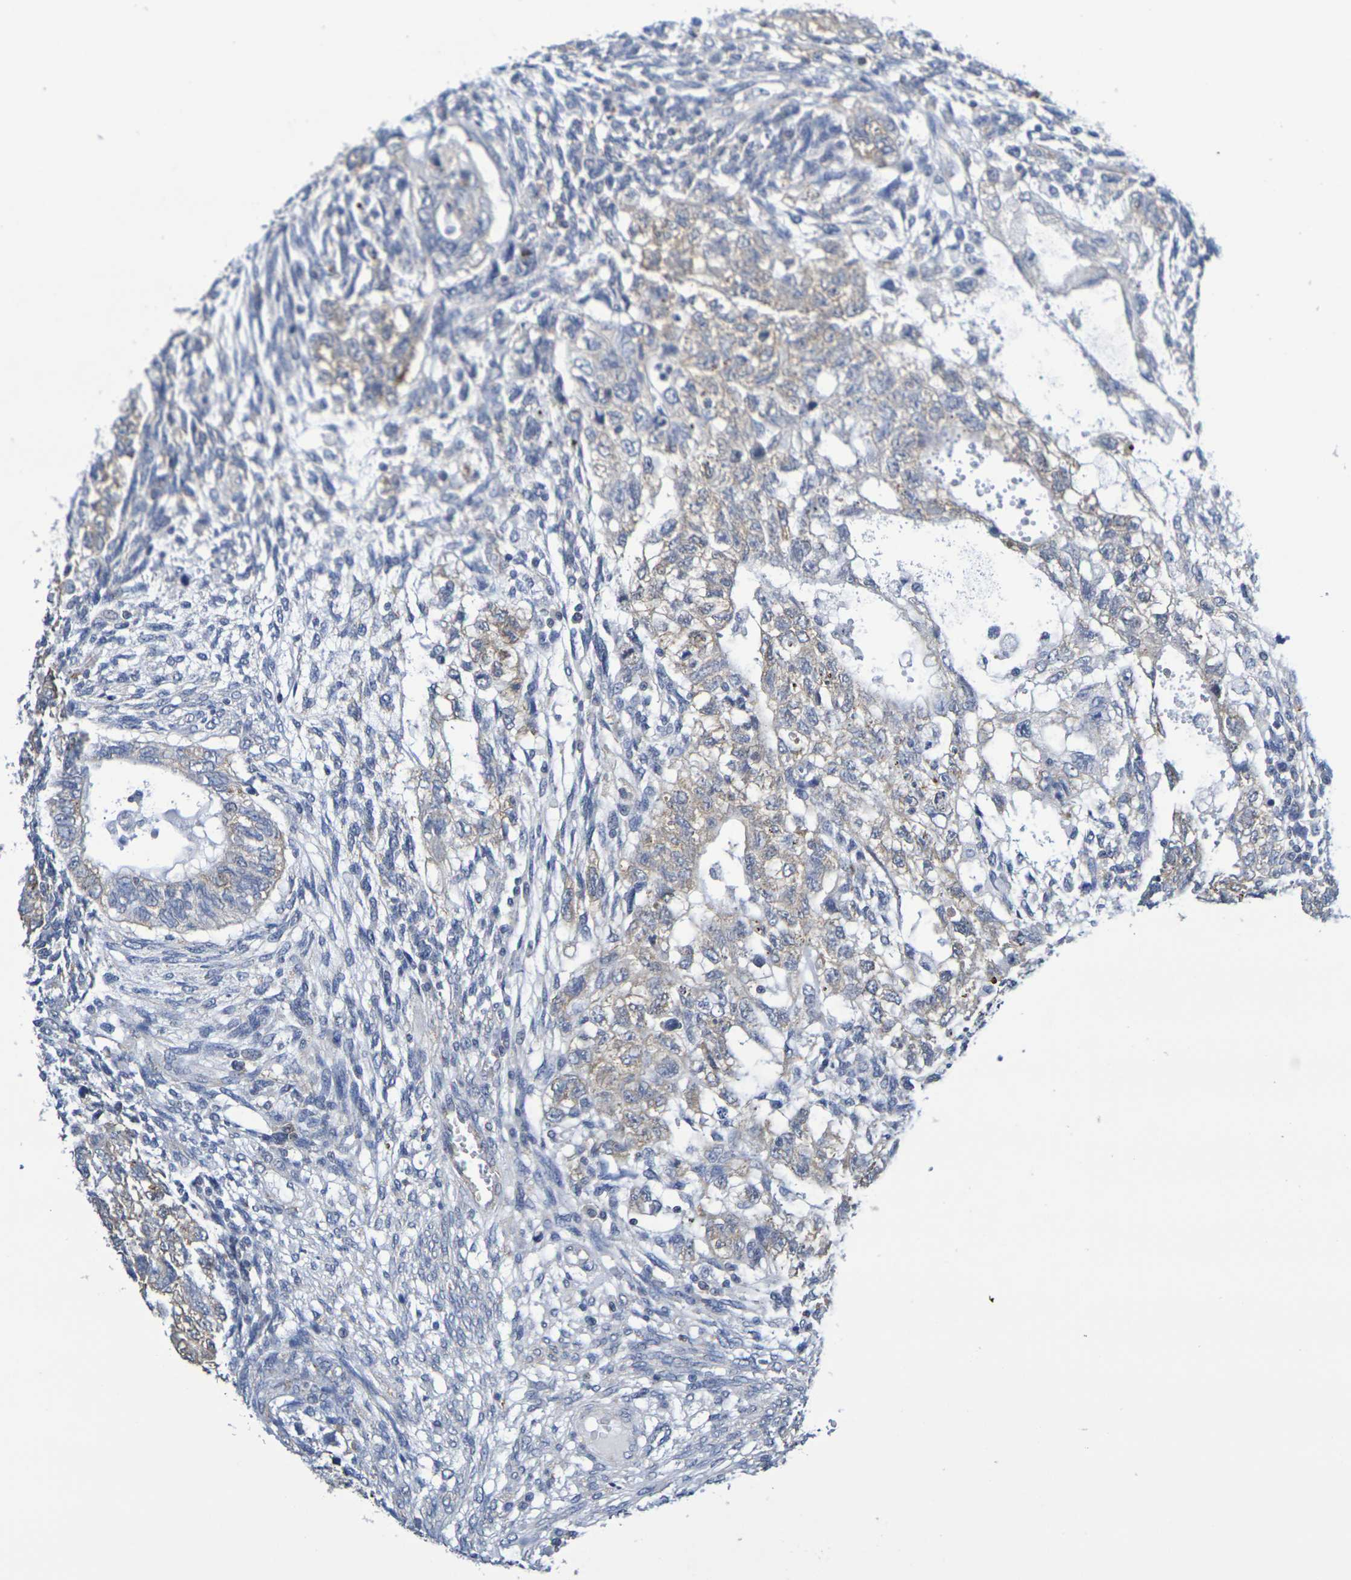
{"staining": {"intensity": "moderate", "quantity": ">75%", "location": "cytoplasmic/membranous"}, "tissue": "testis cancer", "cell_type": "Tumor cells", "image_type": "cancer", "snomed": [{"axis": "morphology", "description": "Normal tissue, NOS"}, {"axis": "morphology", "description": "Carcinoma, Embryonal, NOS"}, {"axis": "topography", "description": "Testis"}], "caption": "Immunohistochemistry (IHC) histopathology image of neoplastic tissue: embryonal carcinoma (testis) stained using immunohistochemistry (IHC) displays medium levels of moderate protein expression localized specifically in the cytoplasmic/membranous of tumor cells, appearing as a cytoplasmic/membranous brown color.", "gene": "CHRNB1", "patient": {"sex": "male", "age": 36}}